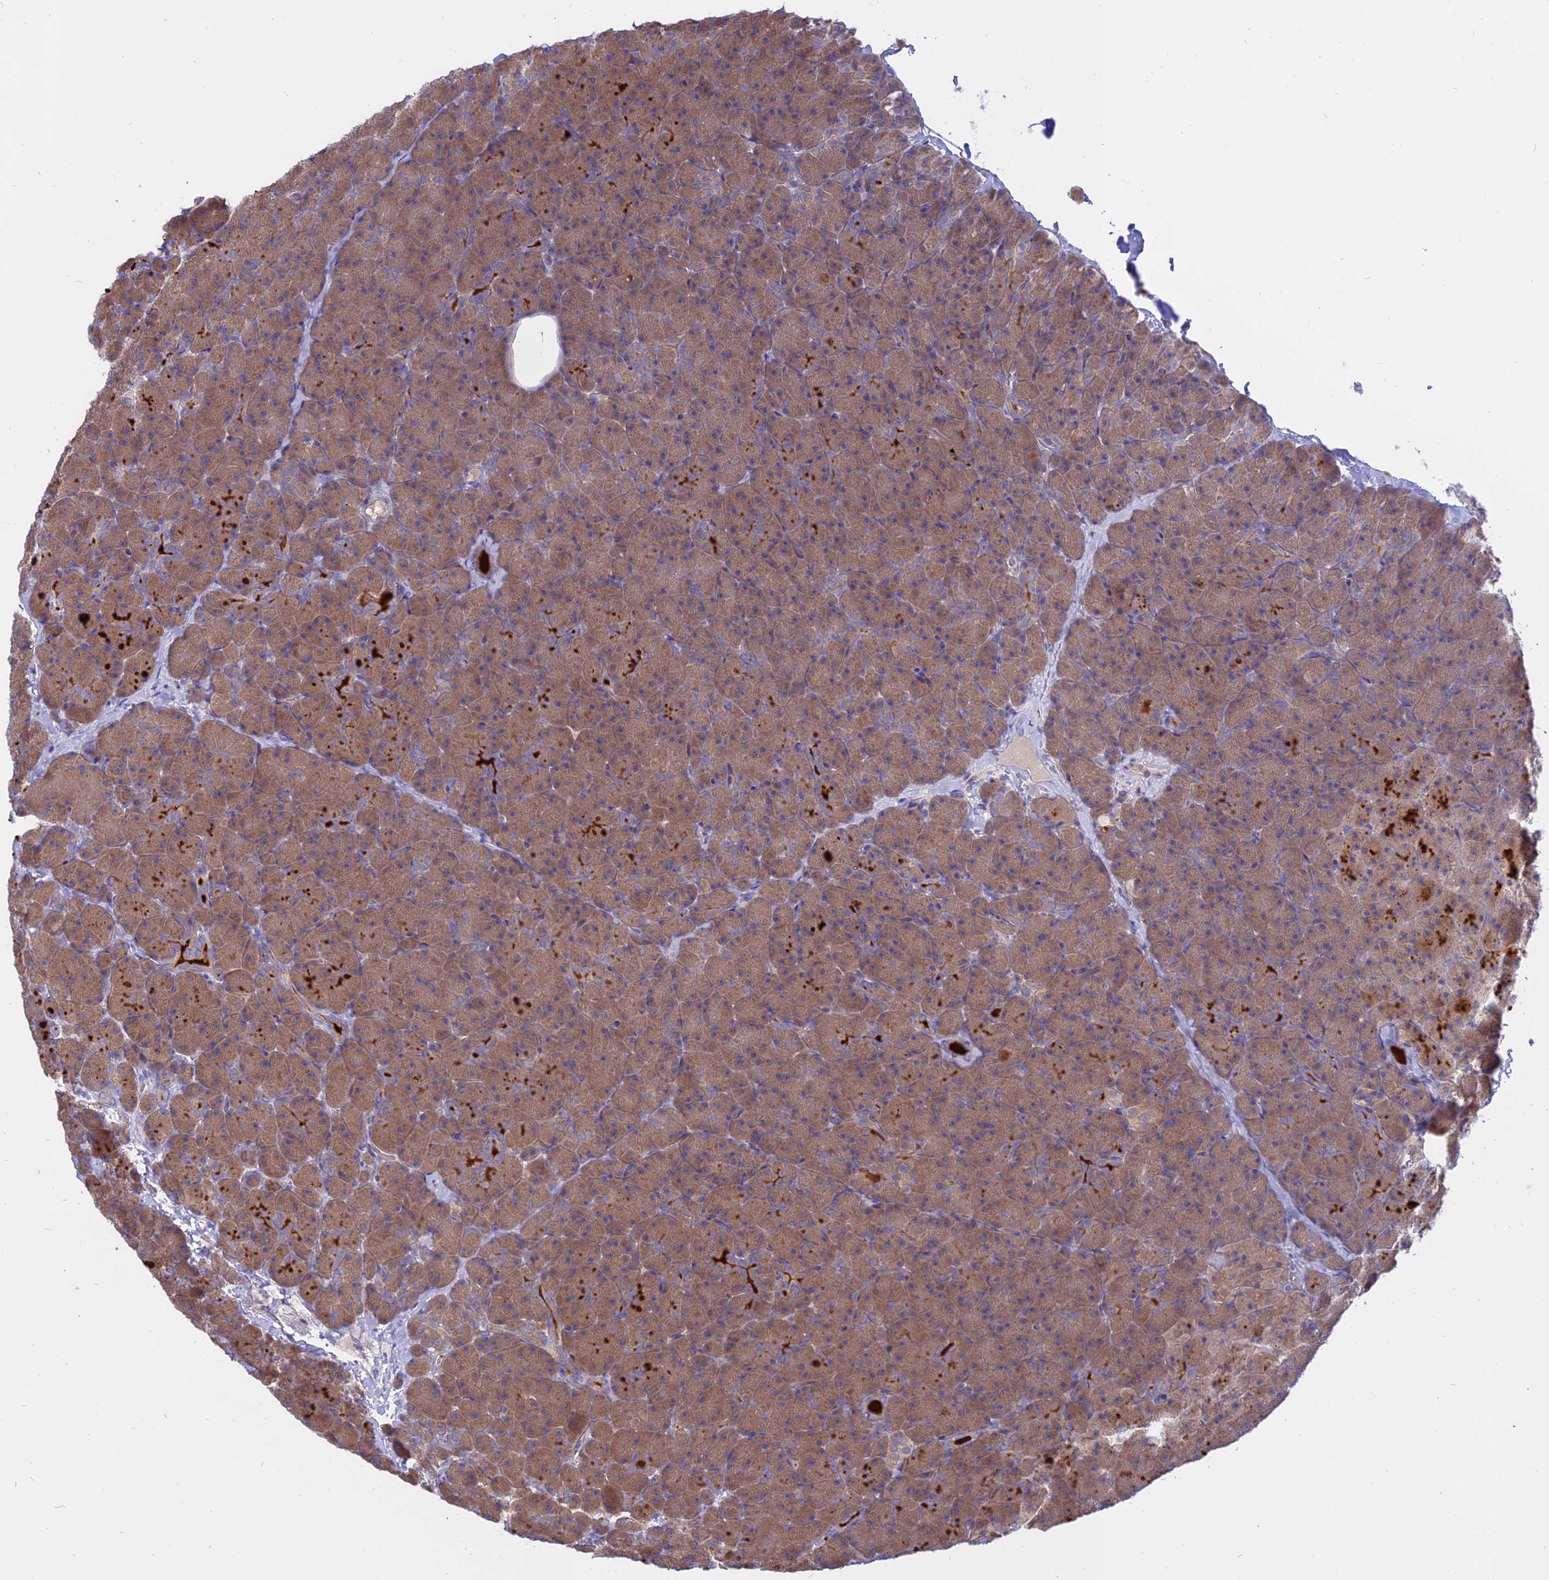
{"staining": {"intensity": "moderate", "quantity": ">75%", "location": "cytoplasmic/membranous"}, "tissue": "pancreas", "cell_type": "Exocrine glandular cells", "image_type": "normal", "snomed": [{"axis": "morphology", "description": "Normal tissue, NOS"}, {"axis": "topography", "description": "Pancreas"}], "caption": "Unremarkable pancreas was stained to show a protein in brown. There is medium levels of moderate cytoplasmic/membranous expression in about >75% of exocrine glandular cells.", "gene": "IL21R", "patient": {"sex": "male", "age": 36}}